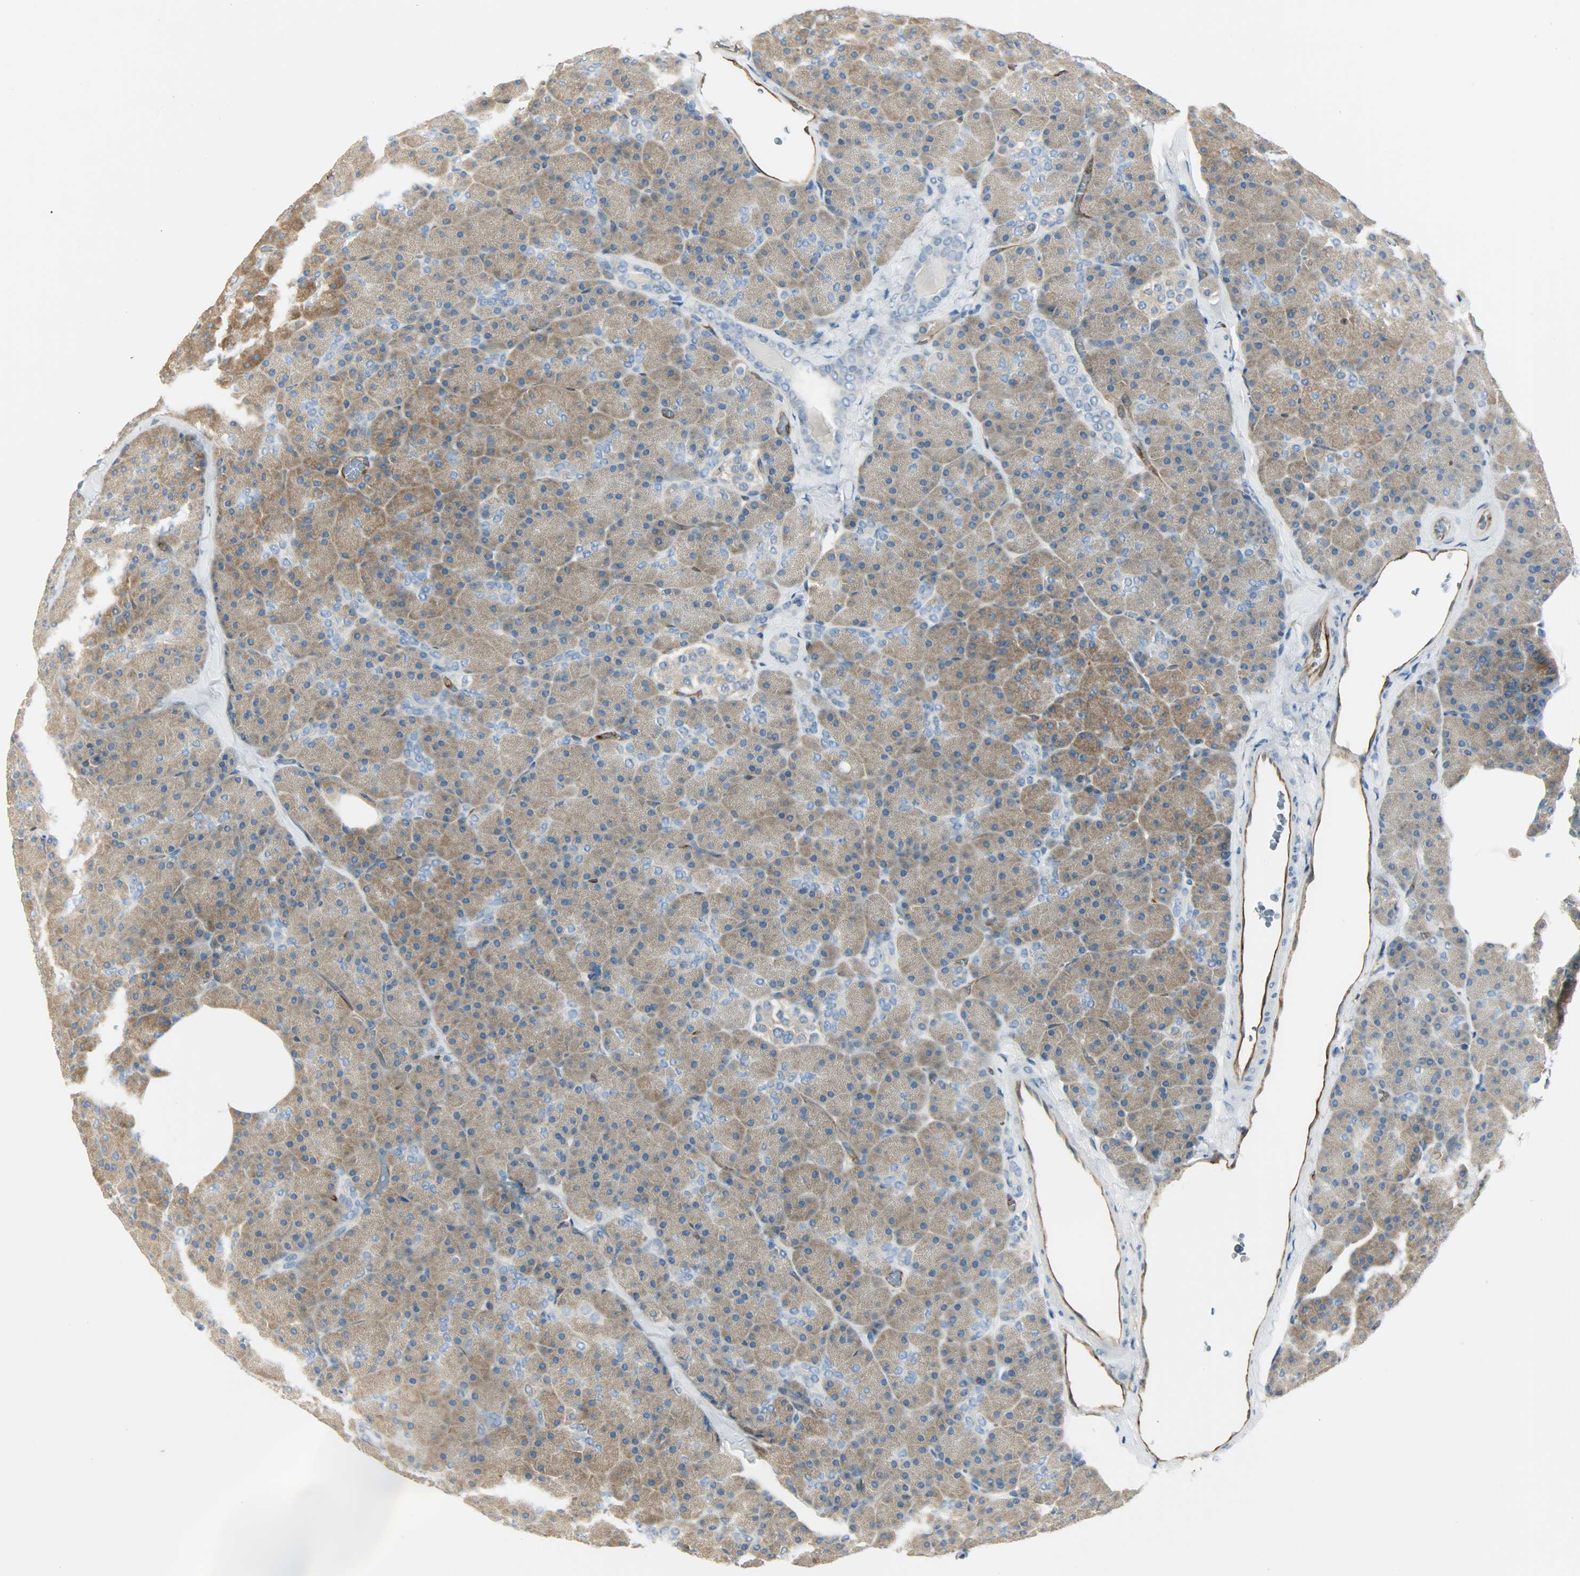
{"staining": {"intensity": "moderate", "quantity": ">75%", "location": "cytoplasmic/membranous"}, "tissue": "pancreas", "cell_type": "Exocrine glandular cells", "image_type": "normal", "snomed": [{"axis": "morphology", "description": "Normal tissue, NOS"}, {"axis": "topography", "description": "Pancreas"}], "caption": "High-magnification brightfield microscopy of normal pancreas stained with DAB (3,3'-diaminobenzidine) (brown) and counterstained with hematoxylin (blue). exocrine glandular cells exhibit moderate cytoplasmic/membranous staining is present in about>75% of cells.", "gene": "WARS1", "patient": {"sex": "female", "age": 35}}